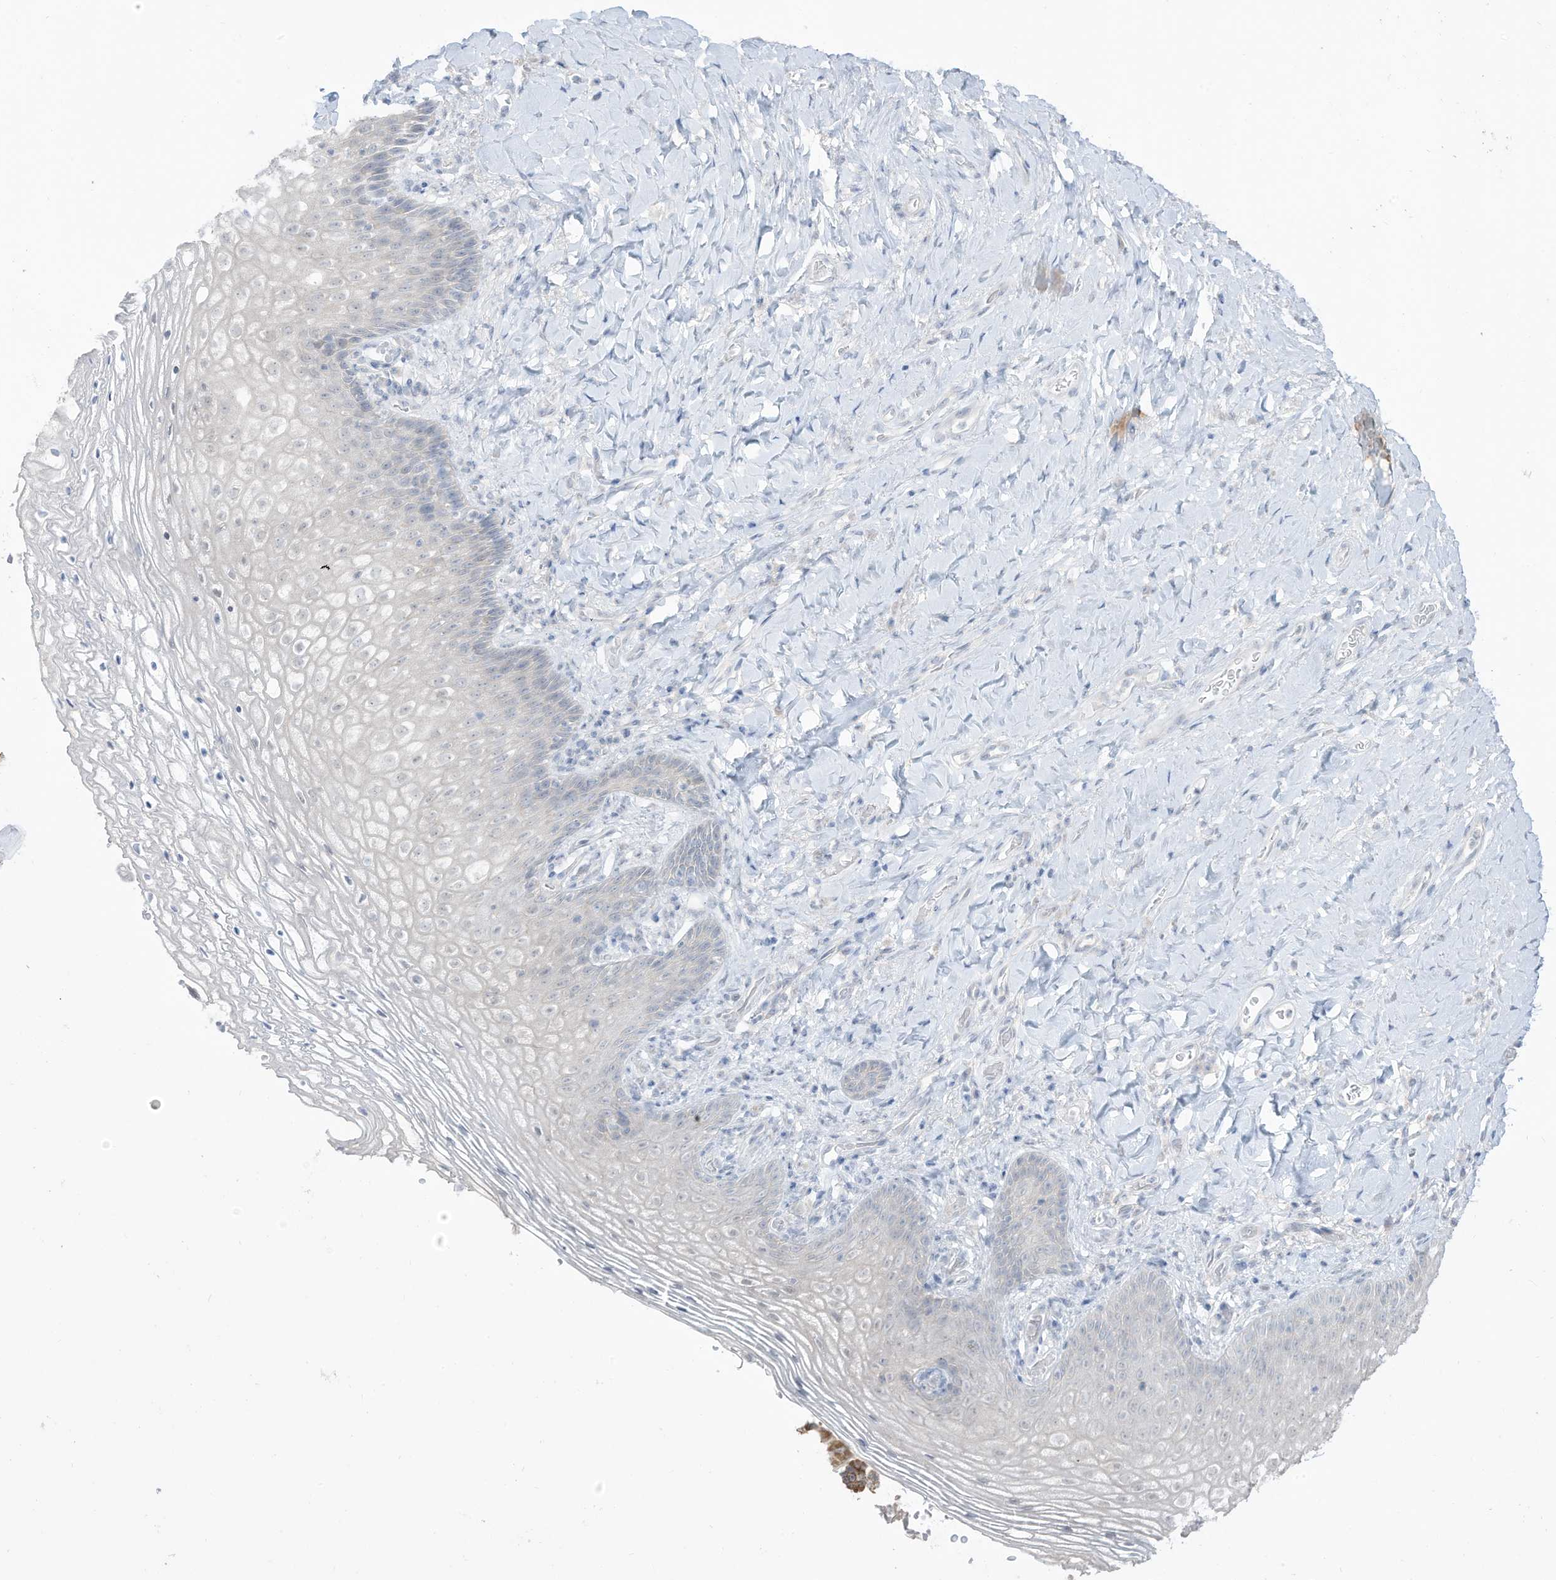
{"staining": {"intensity": "negative", "quantity": "none", "location": "none"}, "tissue": "vagina", "cell_type": "Squamous epithelial cells", "image_type": "normal", "snomed": [{"axis": "morphology", "description": "Normal tissue, NOS"}, {"axis": "topography", "description": "Vagina"}], "caption": "This is an IHC image of unremarkable human vagina. There is no positivity in squamous epithelial cells.", "gene": "OGT", "patient": {"sex": "female", "age": 60}}